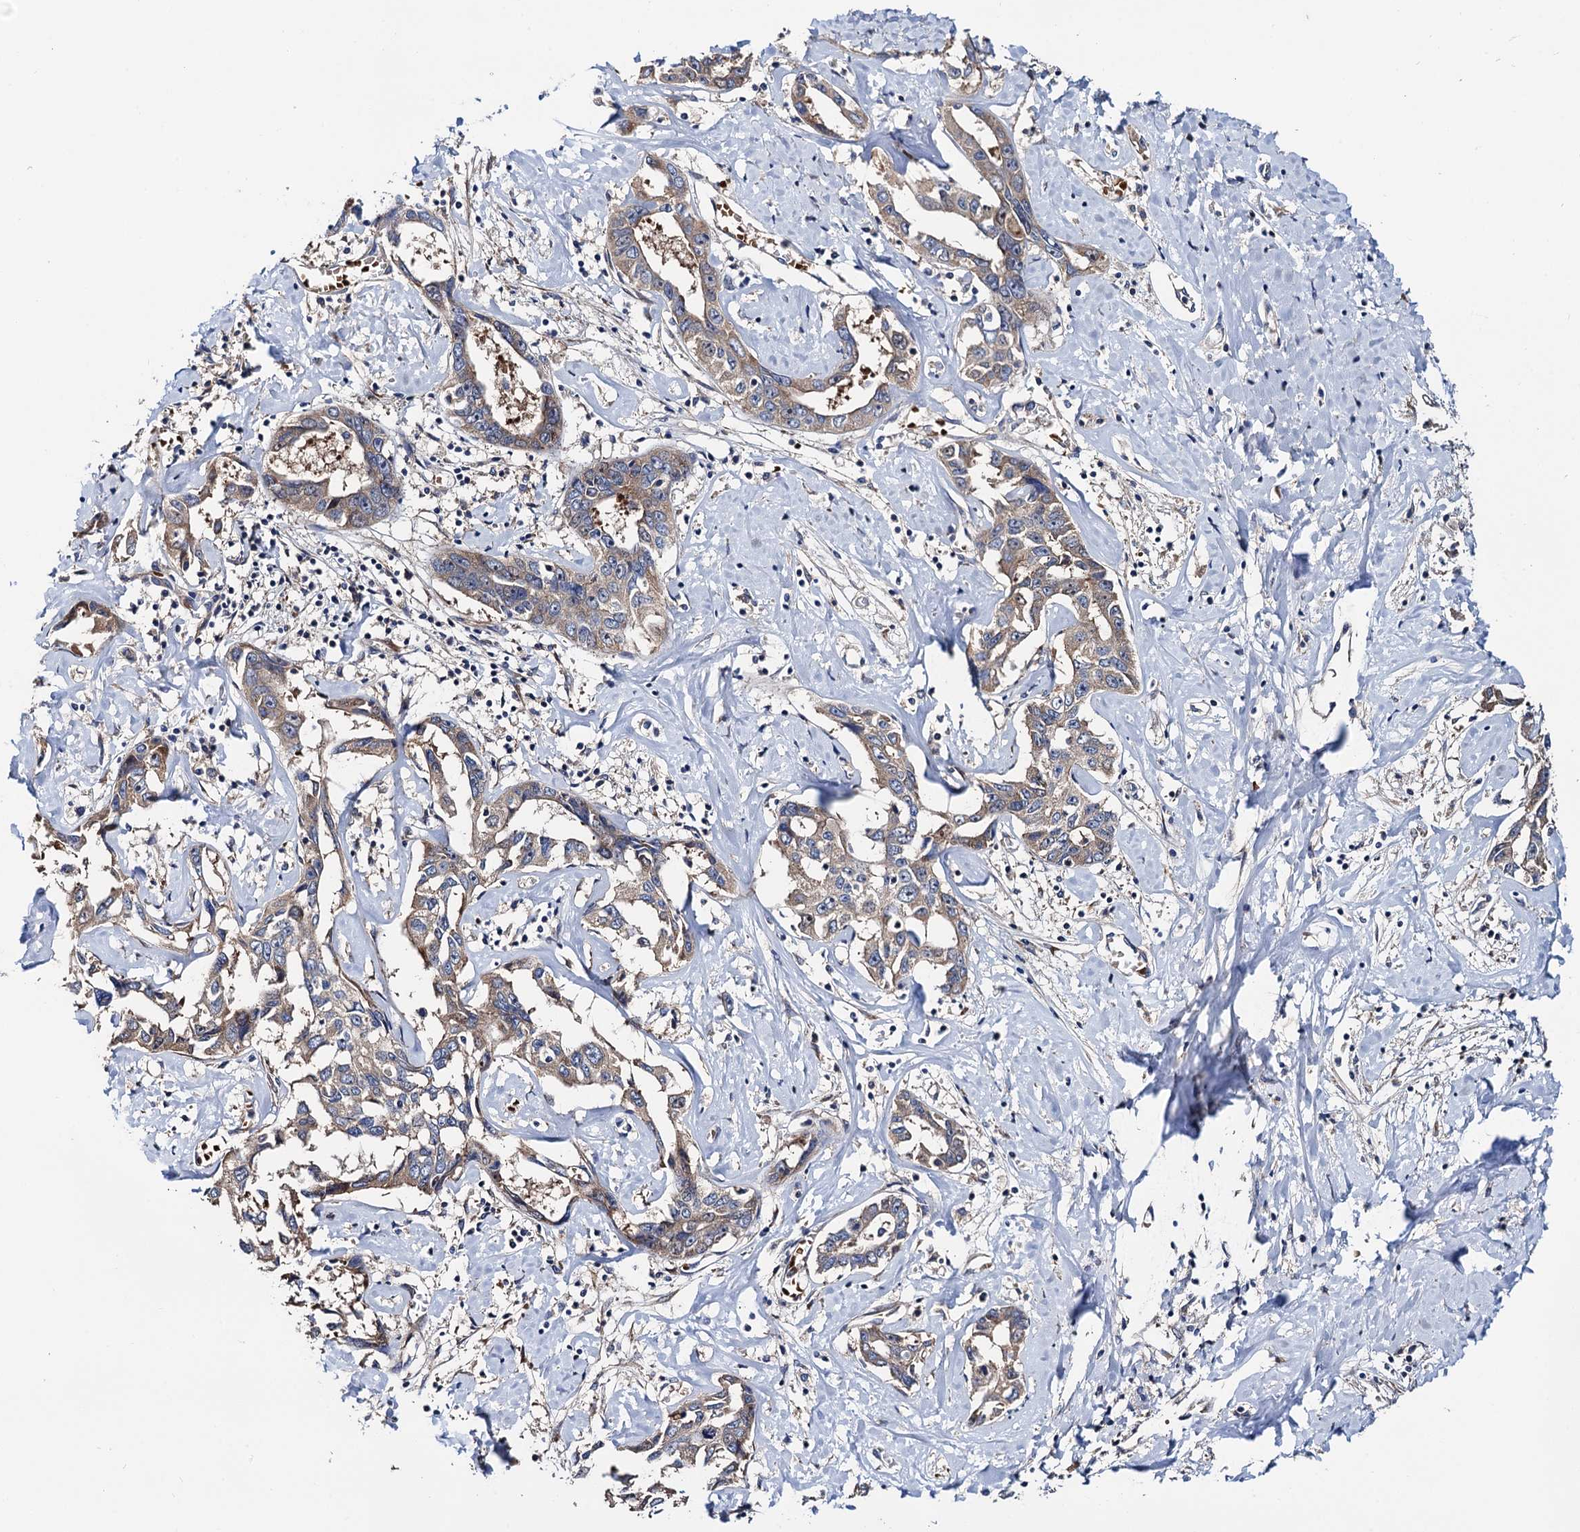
{"staining": {"intensity": "weak", "quantity": "25%-75%", "location": "cytoplasmic/membranous"}, "tissue": "liver cancer", "cell_type": "Tumor cells", "image_type": "cancer", "snomed": [{"axis": "morphology", "description": "Cholangiocarcinoma"}, {"axis": "topography", "description": "Liver"}], "caption": "Immunohistochemical staining of liver cancer (cholangiocarcinoma) exhibits low levels of weak cytoplasmic/membranous expression in approximately 25%-75% of tumor cells.", "gene": "TRMT112", "patient": {"sex": "male", "age": 59}}